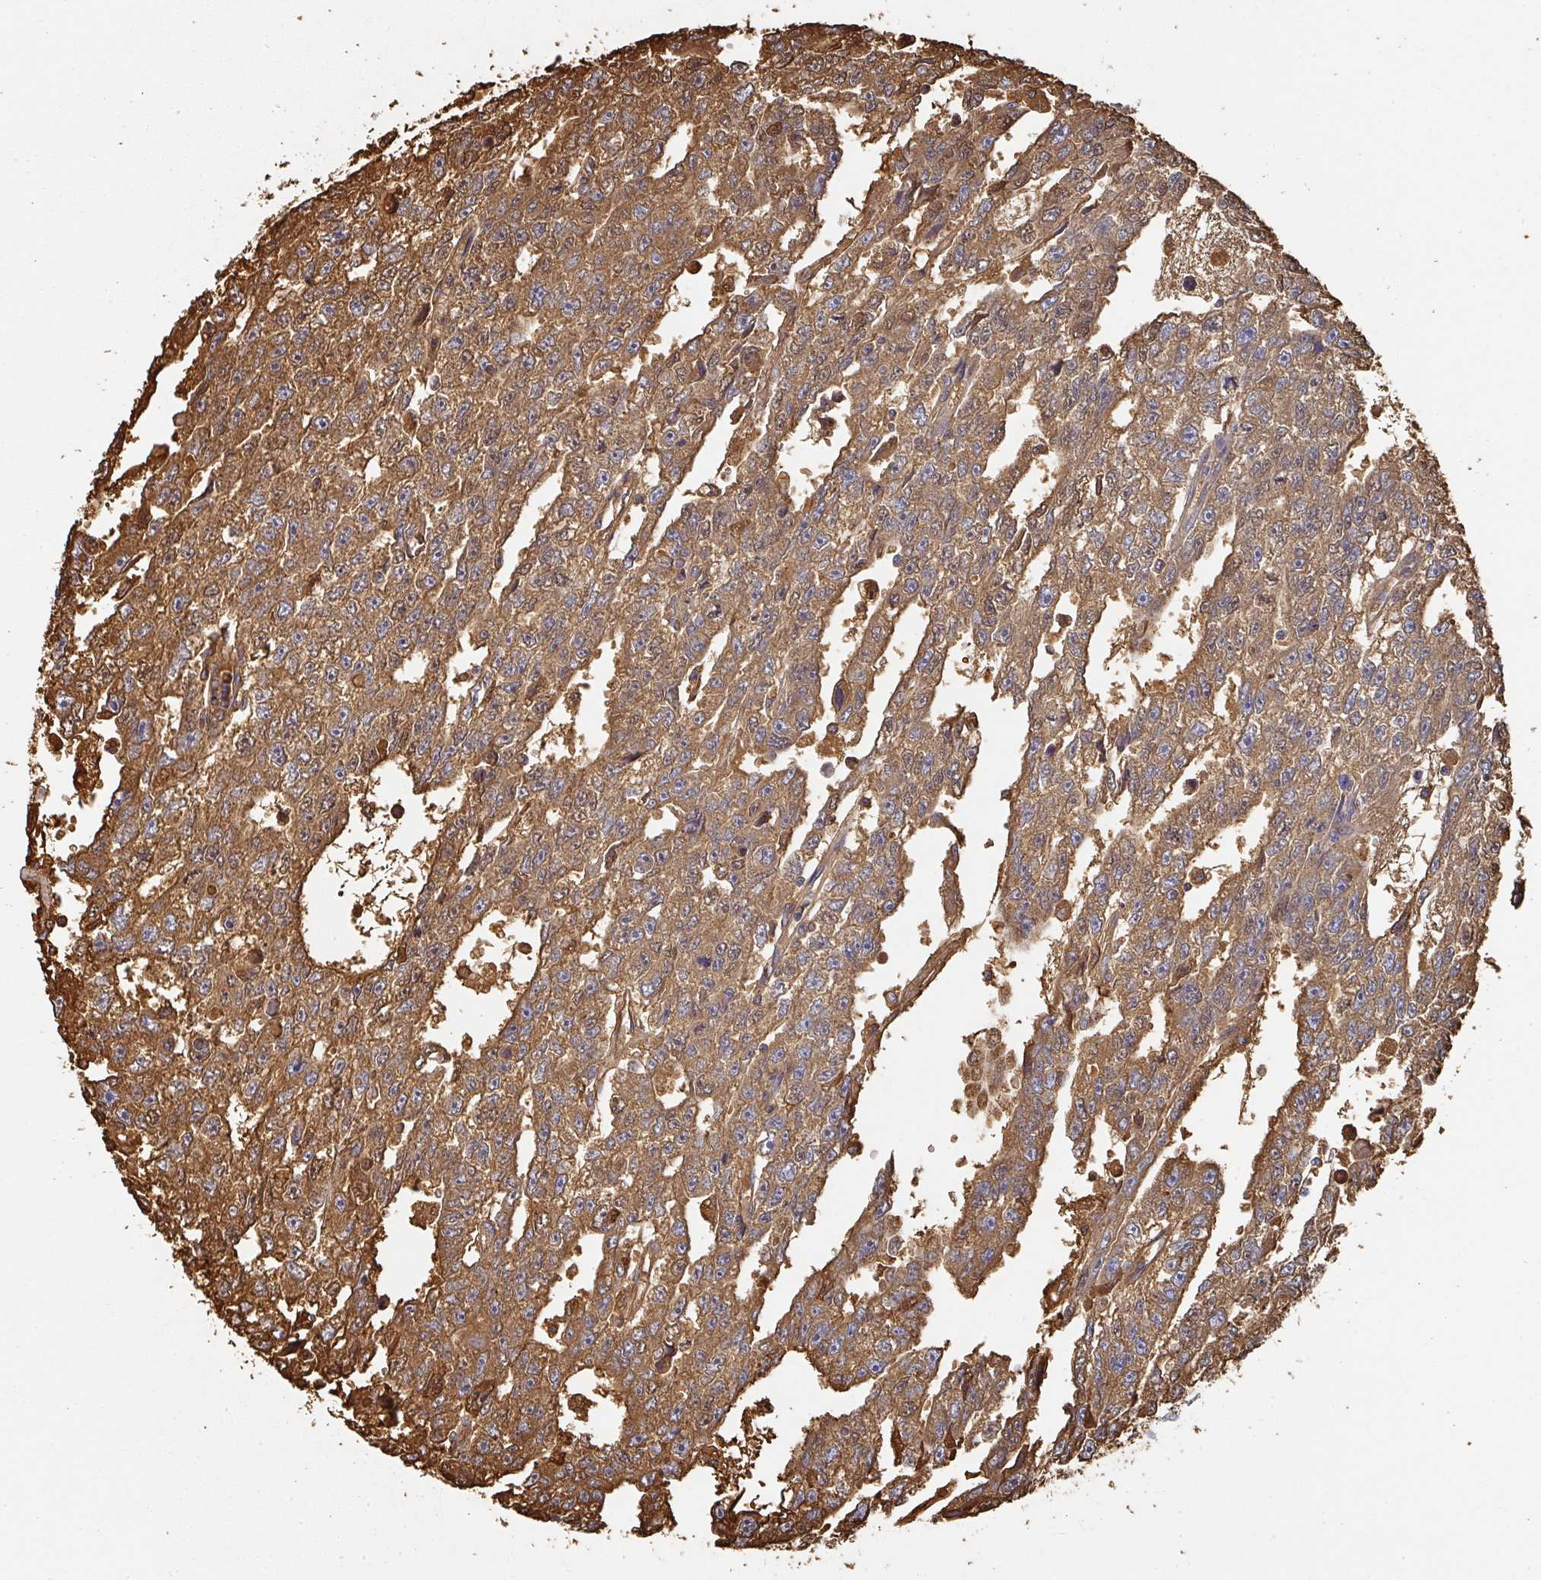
{"staining": {"intensity": "moderate", "quantity": ">75%", "location": "cytoplasmic/membranous,nuclear"}, "tissue": "testis cancer", "cell_type": "Tumor cells", "image_type": "cancer", "snomed": [{"axis": "morphology", "description": "Carcinoma, Embryonal, NOS"}, {"axis": "topography", "description": "Testis"}], "caption": "Tumor cells reveal medium levels of moderate cytoplasmic/membranous and nuclear positivity in about >75% of cells in testis embryonal carcinoma.", "gene": "ALB", "patient": {"sex": "male", "age": 20}}